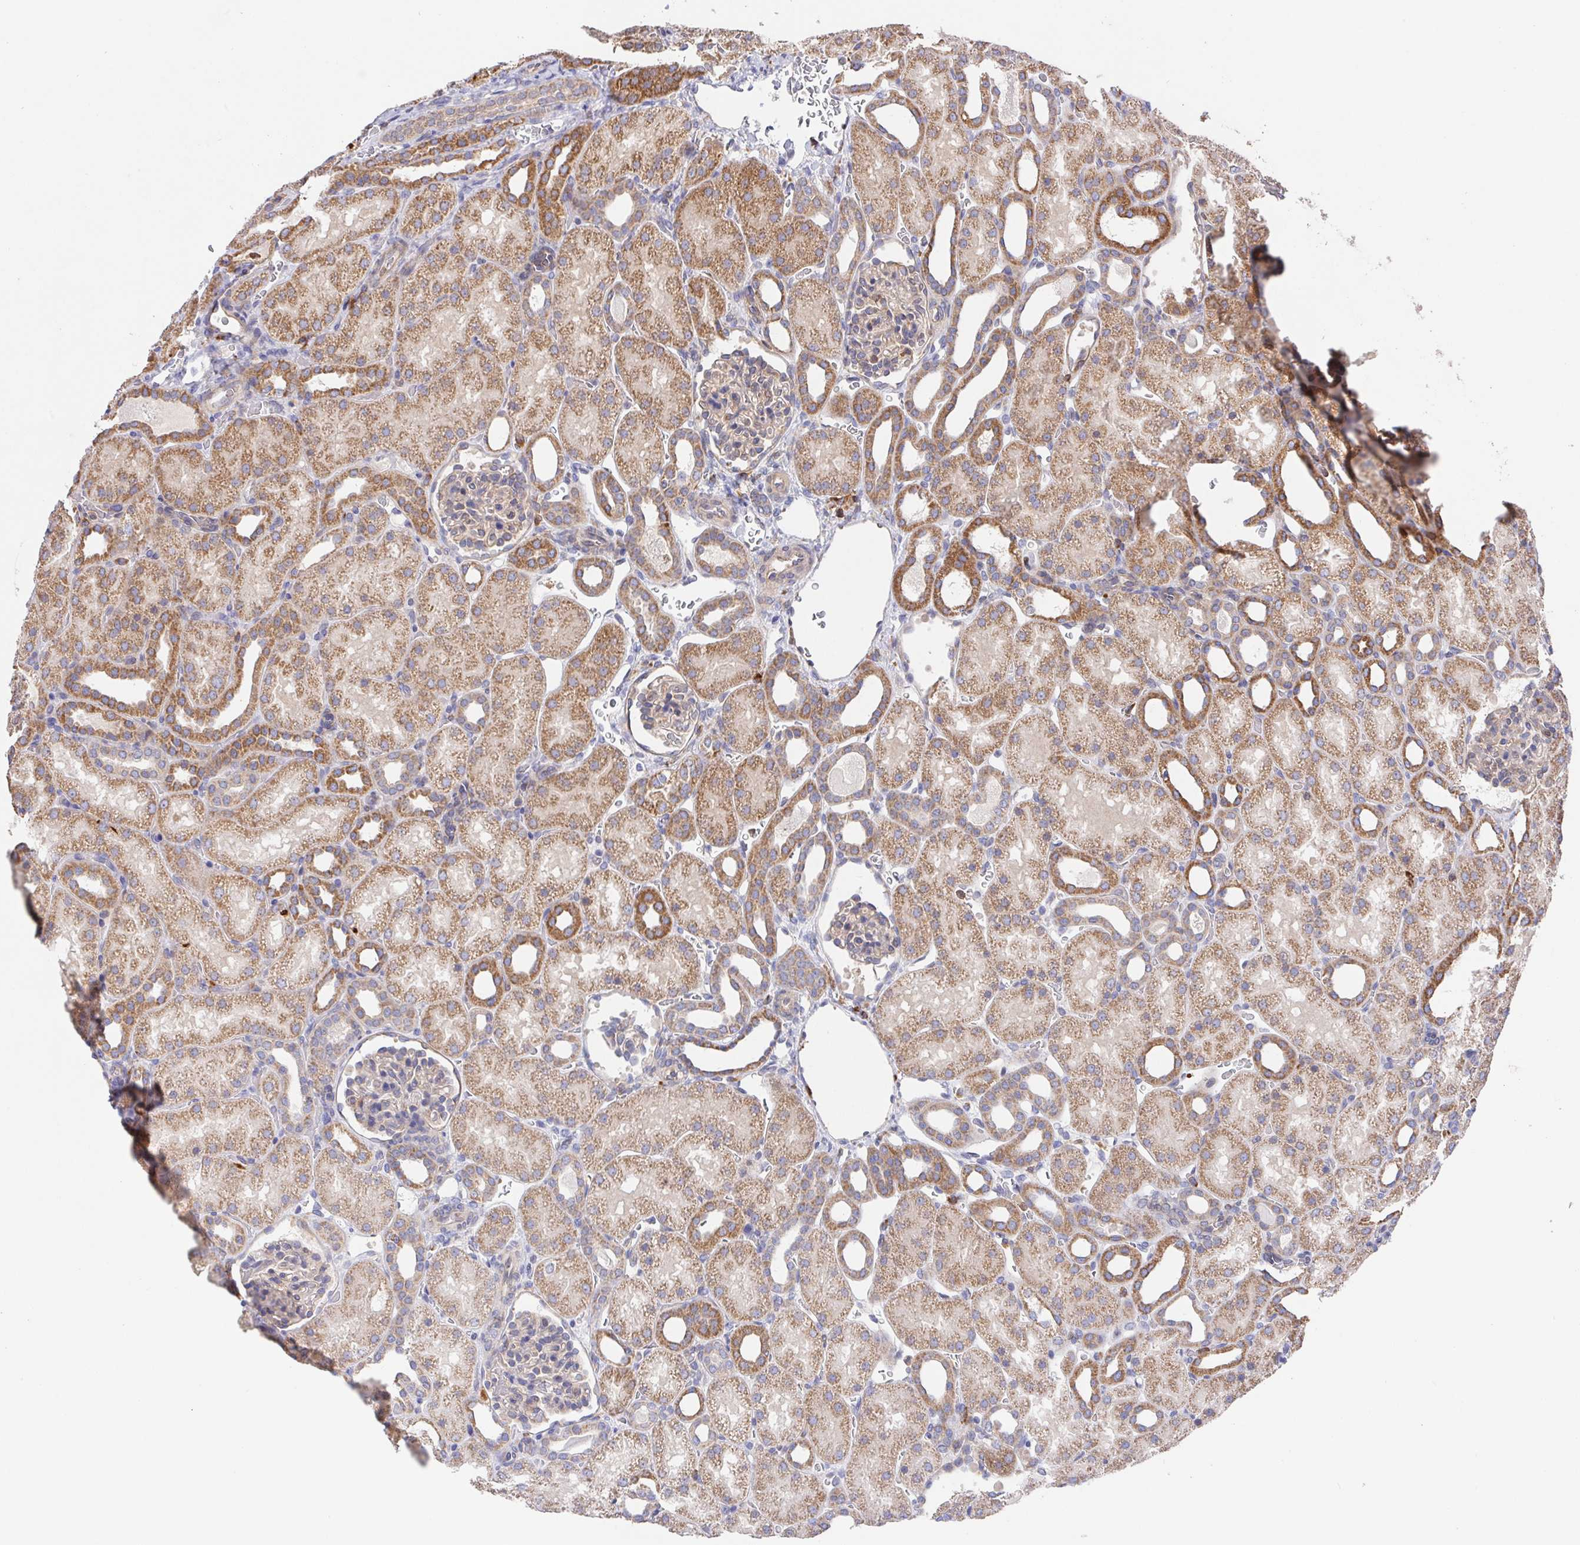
{"staining": {"intensity": "weak", "quantity": "<25%", "location": "cytoplasmic/membranous"}, "tissue": "kidney", "cell_type": "Cells in glomeruli", "image_type": "normal", "snomed": [{"axis": "morphology", "description": "Normal tissue, NOS"}, {"axis": "topography", "description": "Kidney"}], "caption": "This is a image of immunohistochemistry staining of benign kidney, which shows no staining in cells in glomeruli.", "gene": "FAM241A", "patient": {"sex": "male", "age": 2}}